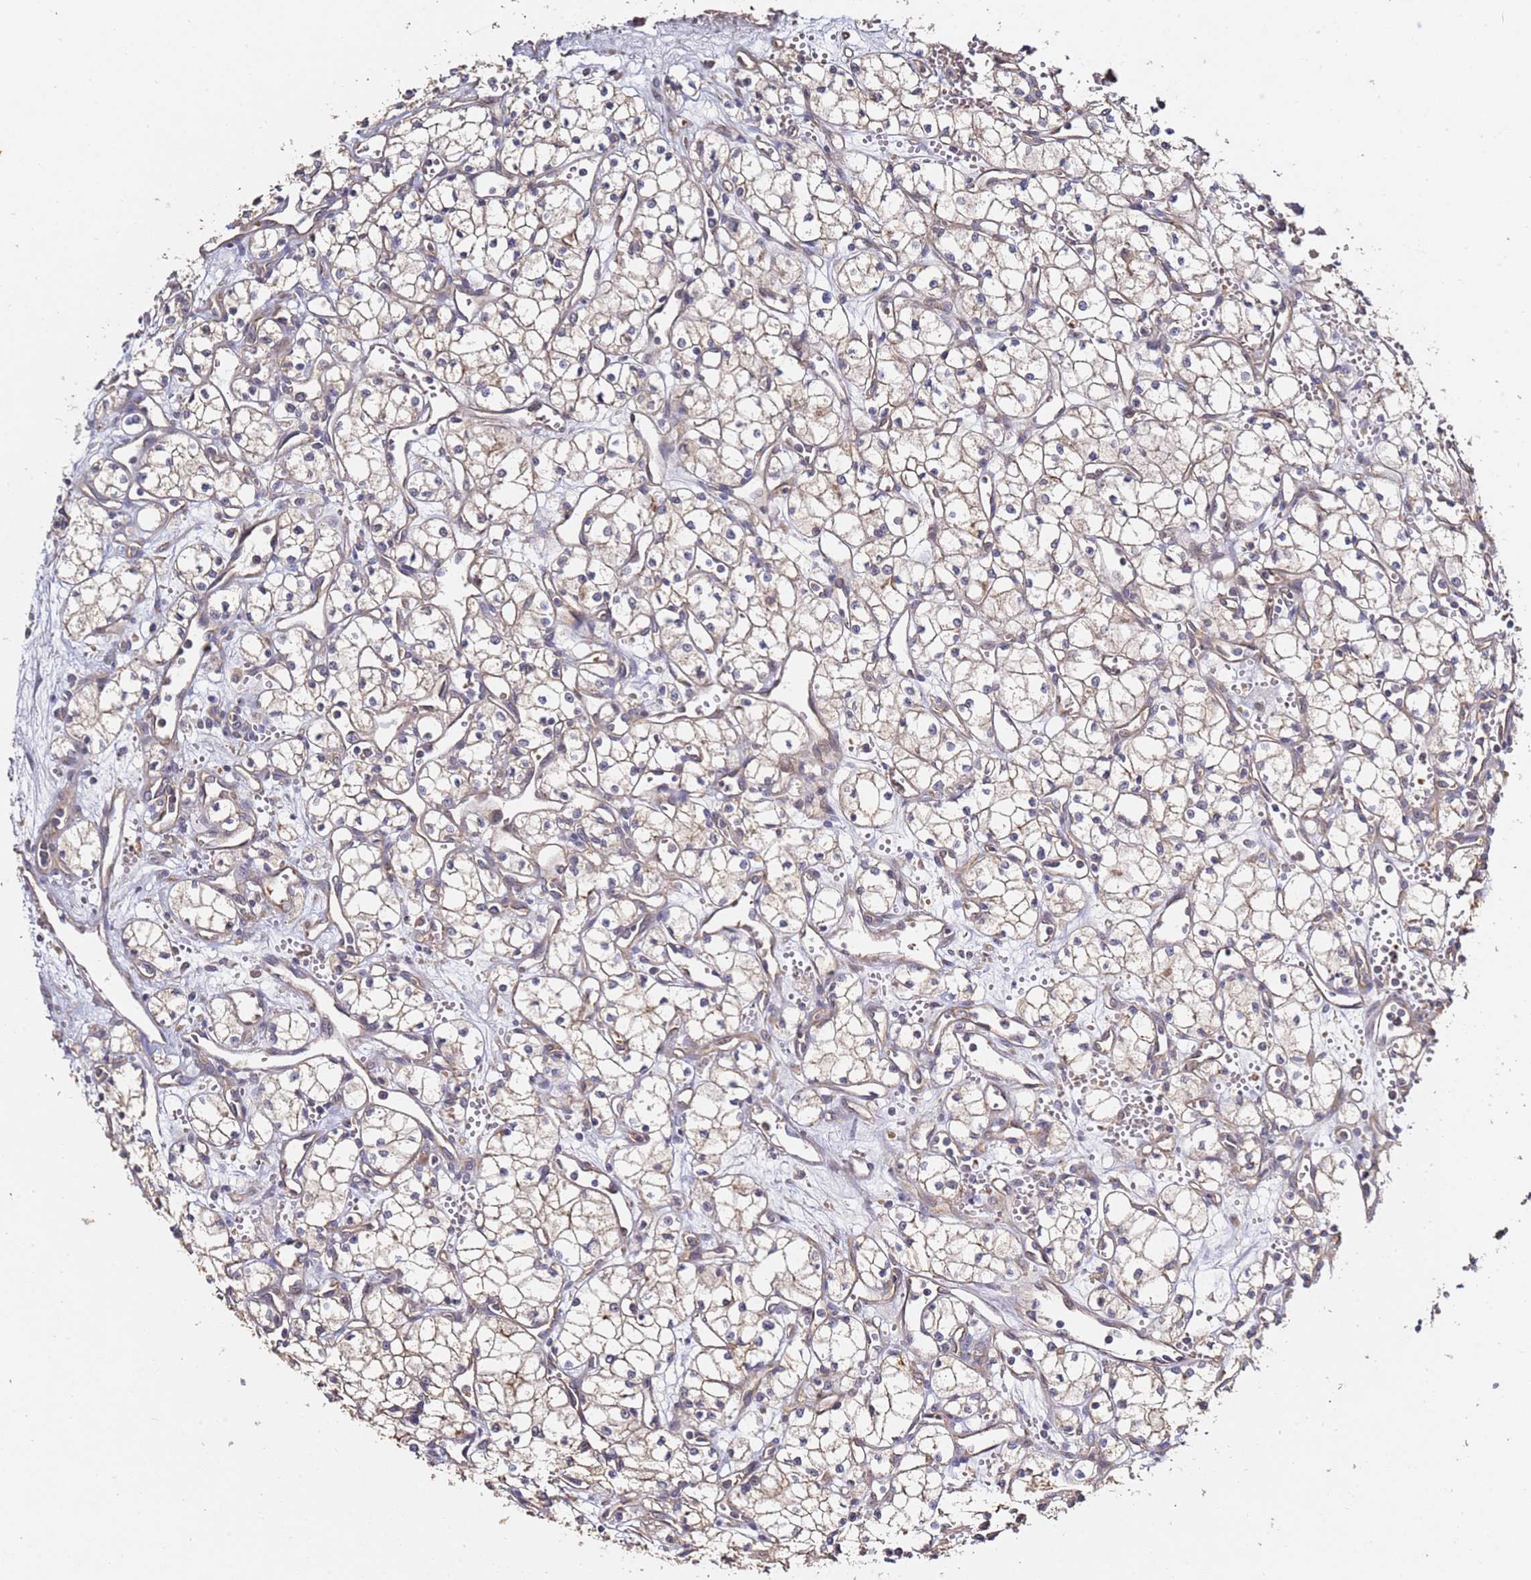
{"staining": {"intensity": "weak", "quantity": "25%-75%", "location": "cytoplasmic/membranous"}, "tissue": "renal cancer", "cell_type": "Tumor cells", "image_type": "cancer", "snomed": [{"axis": "morphology", "description": "Adenocarcinoma, NOS"}, {"axis": "topography", "description": "Kidney"}], "caption": "Tumor cells show low levels of weak cytoplasmic/membranous positivity in about 25%-75% of cells in adenocarcinoma (renal). Nuclei are stained in blue.", "gene": "OSBPL2", "patient": {"sex": "male", "age": 59}}